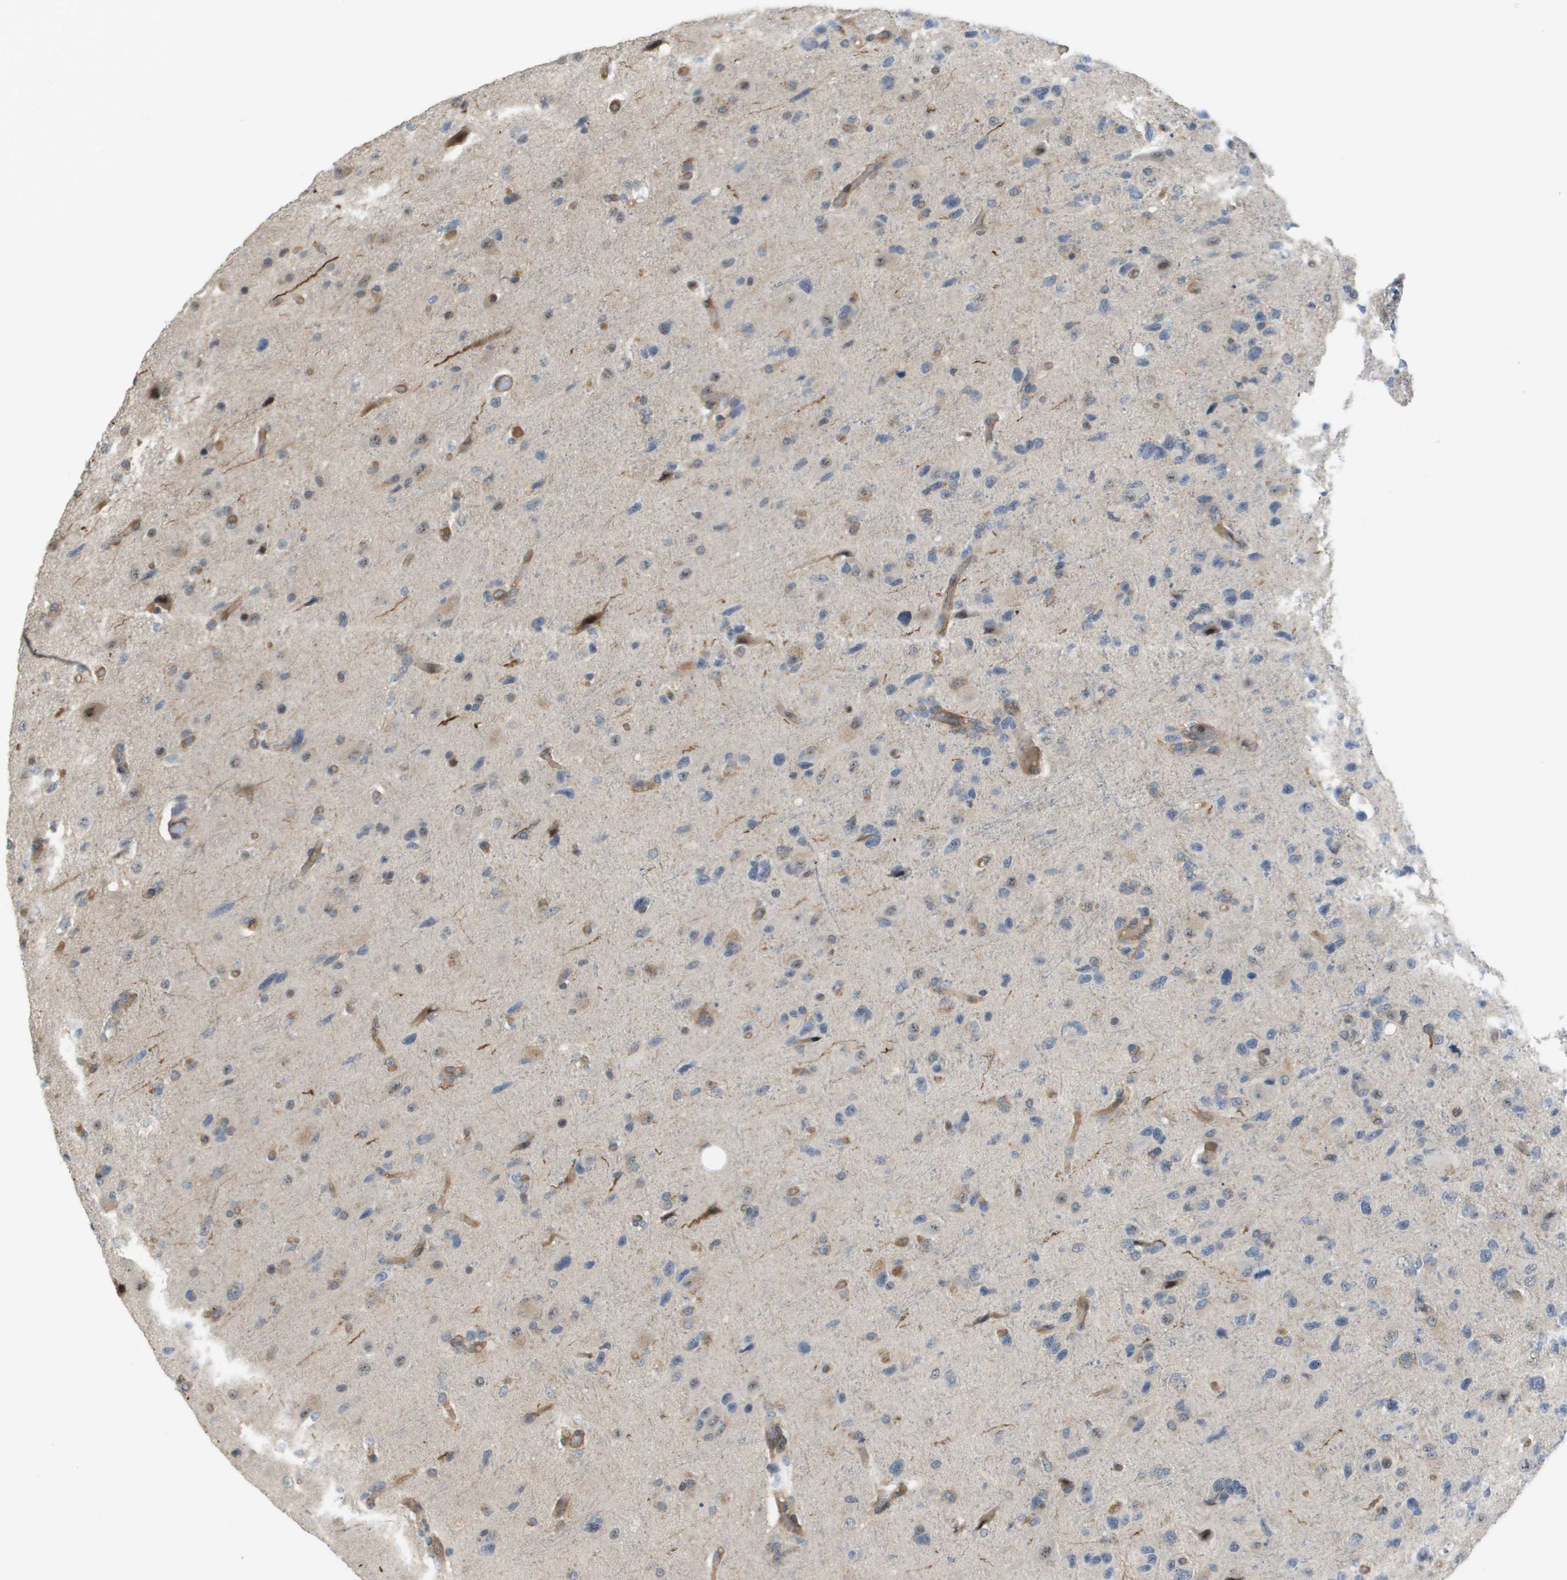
{"staining": {"intensity": "weak", "quantity": "<25%", "location": "cytoplasmic/membranous,nuclear"}, "tissue": "glioma", "cell_type": "Tumor cells", "image_type": "cancer", "snomed": [{"axis": "morphology", "description": "Glioma, malignant, High grade"}, {"axis": "topography", "description": "Brain"}], "caption": "This is an immunohistochemistry image of glioma. There is no positivity in tumor cells.", "gene": "RNF112", "patient": {"sex": "female", "age": 58}}